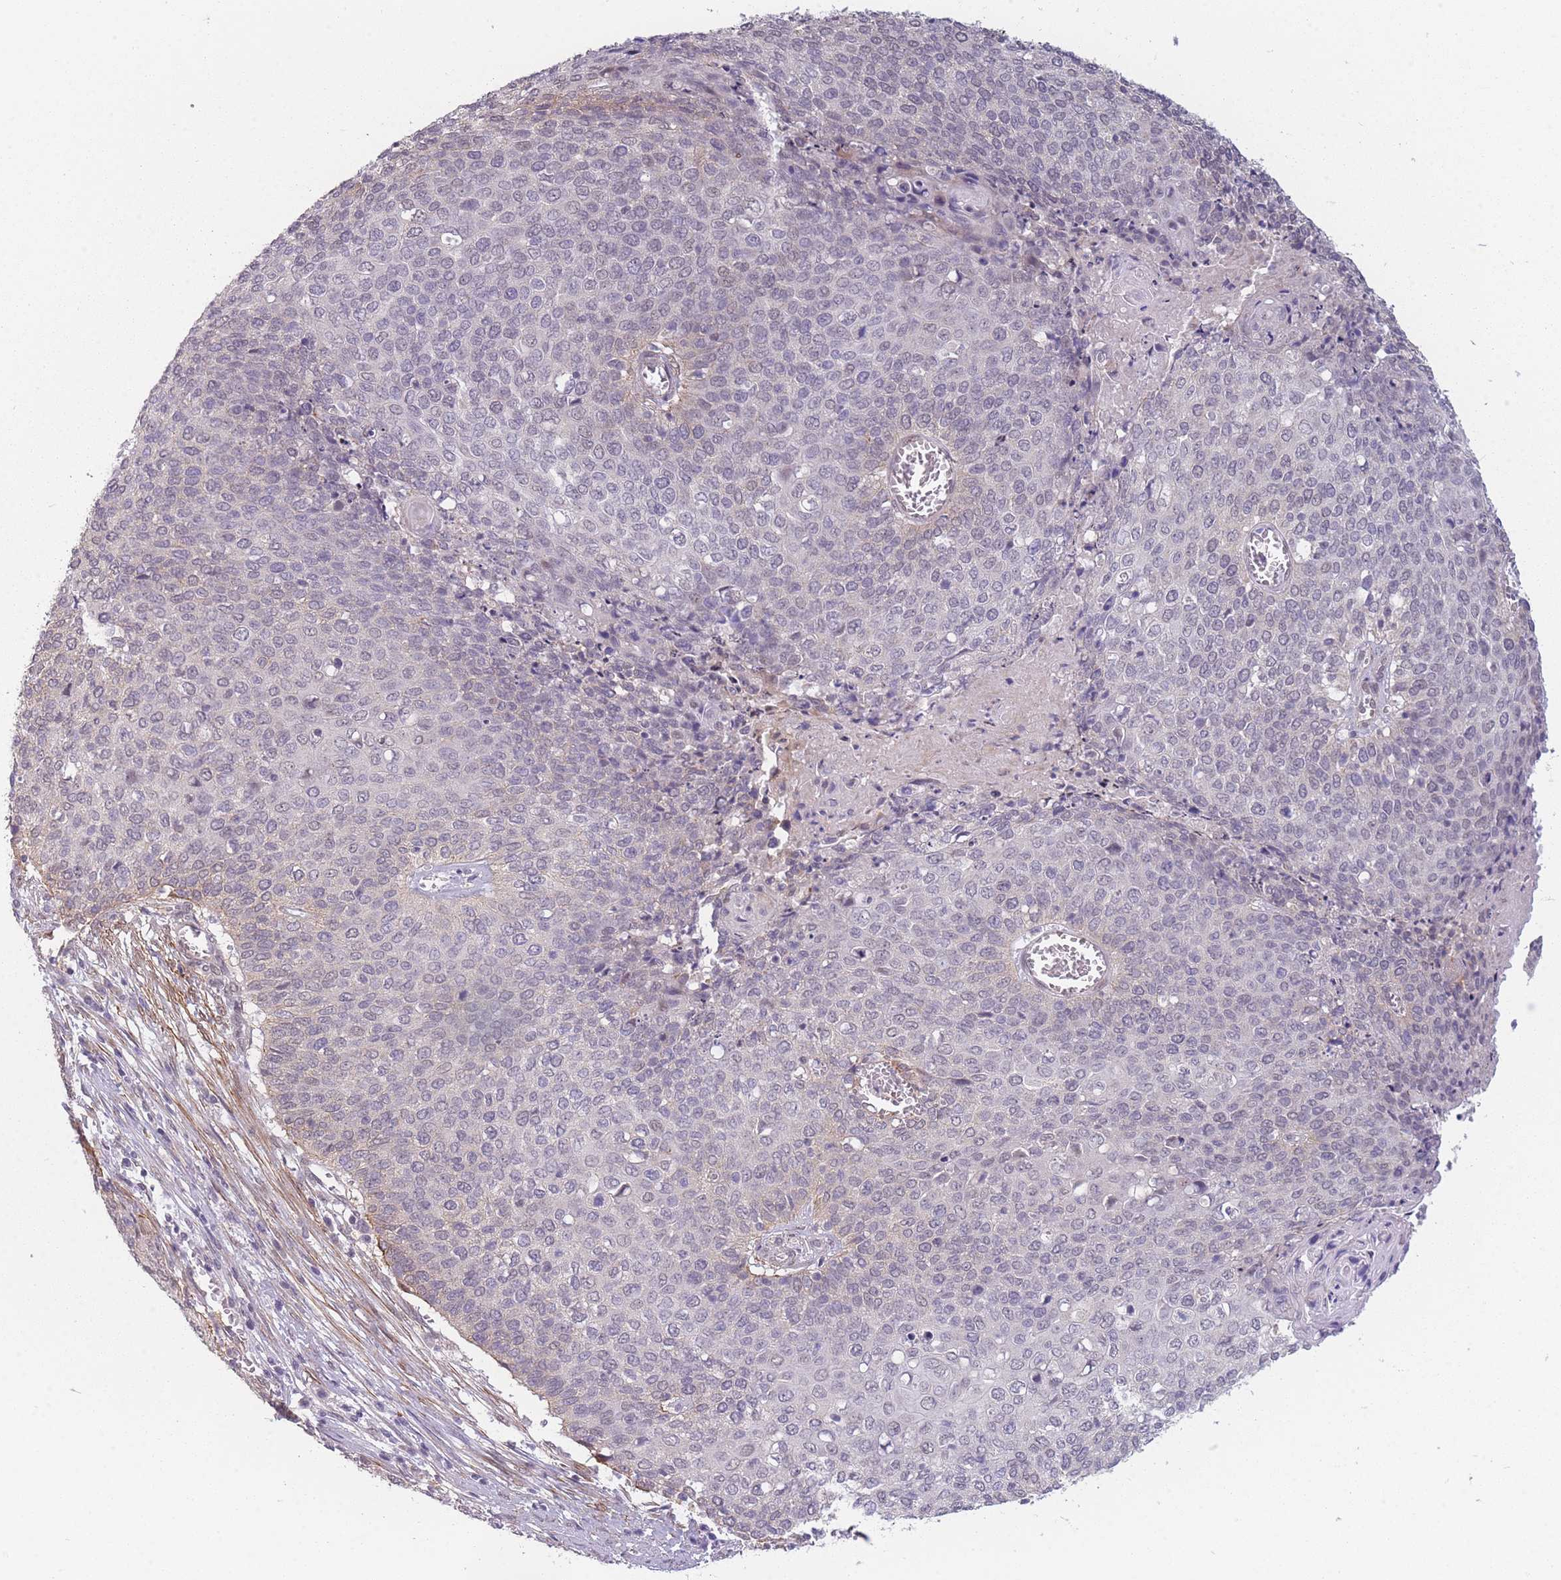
{"staining": {"intensity": "negative", "quantity": "none", "location": "none"}, "tissue": "cervical cancer", "cell_type": "Tumor cells", "image_type": "cancer", "snomed": [{"axis": "morphology", "description": "Squamous cell carcinoma, NOS"}, {"axis": "topography", "description": "Cervix"}], "caption": "High magnification brightfield microscopy of squamous cell carcinoma (cervical) stained with DAB (brown) and counterstained with hematoxylin (blue): tumor cells show no significant positivity.", "gene": "SIN3B", "patient": {"sex": "female", "age": 39}}